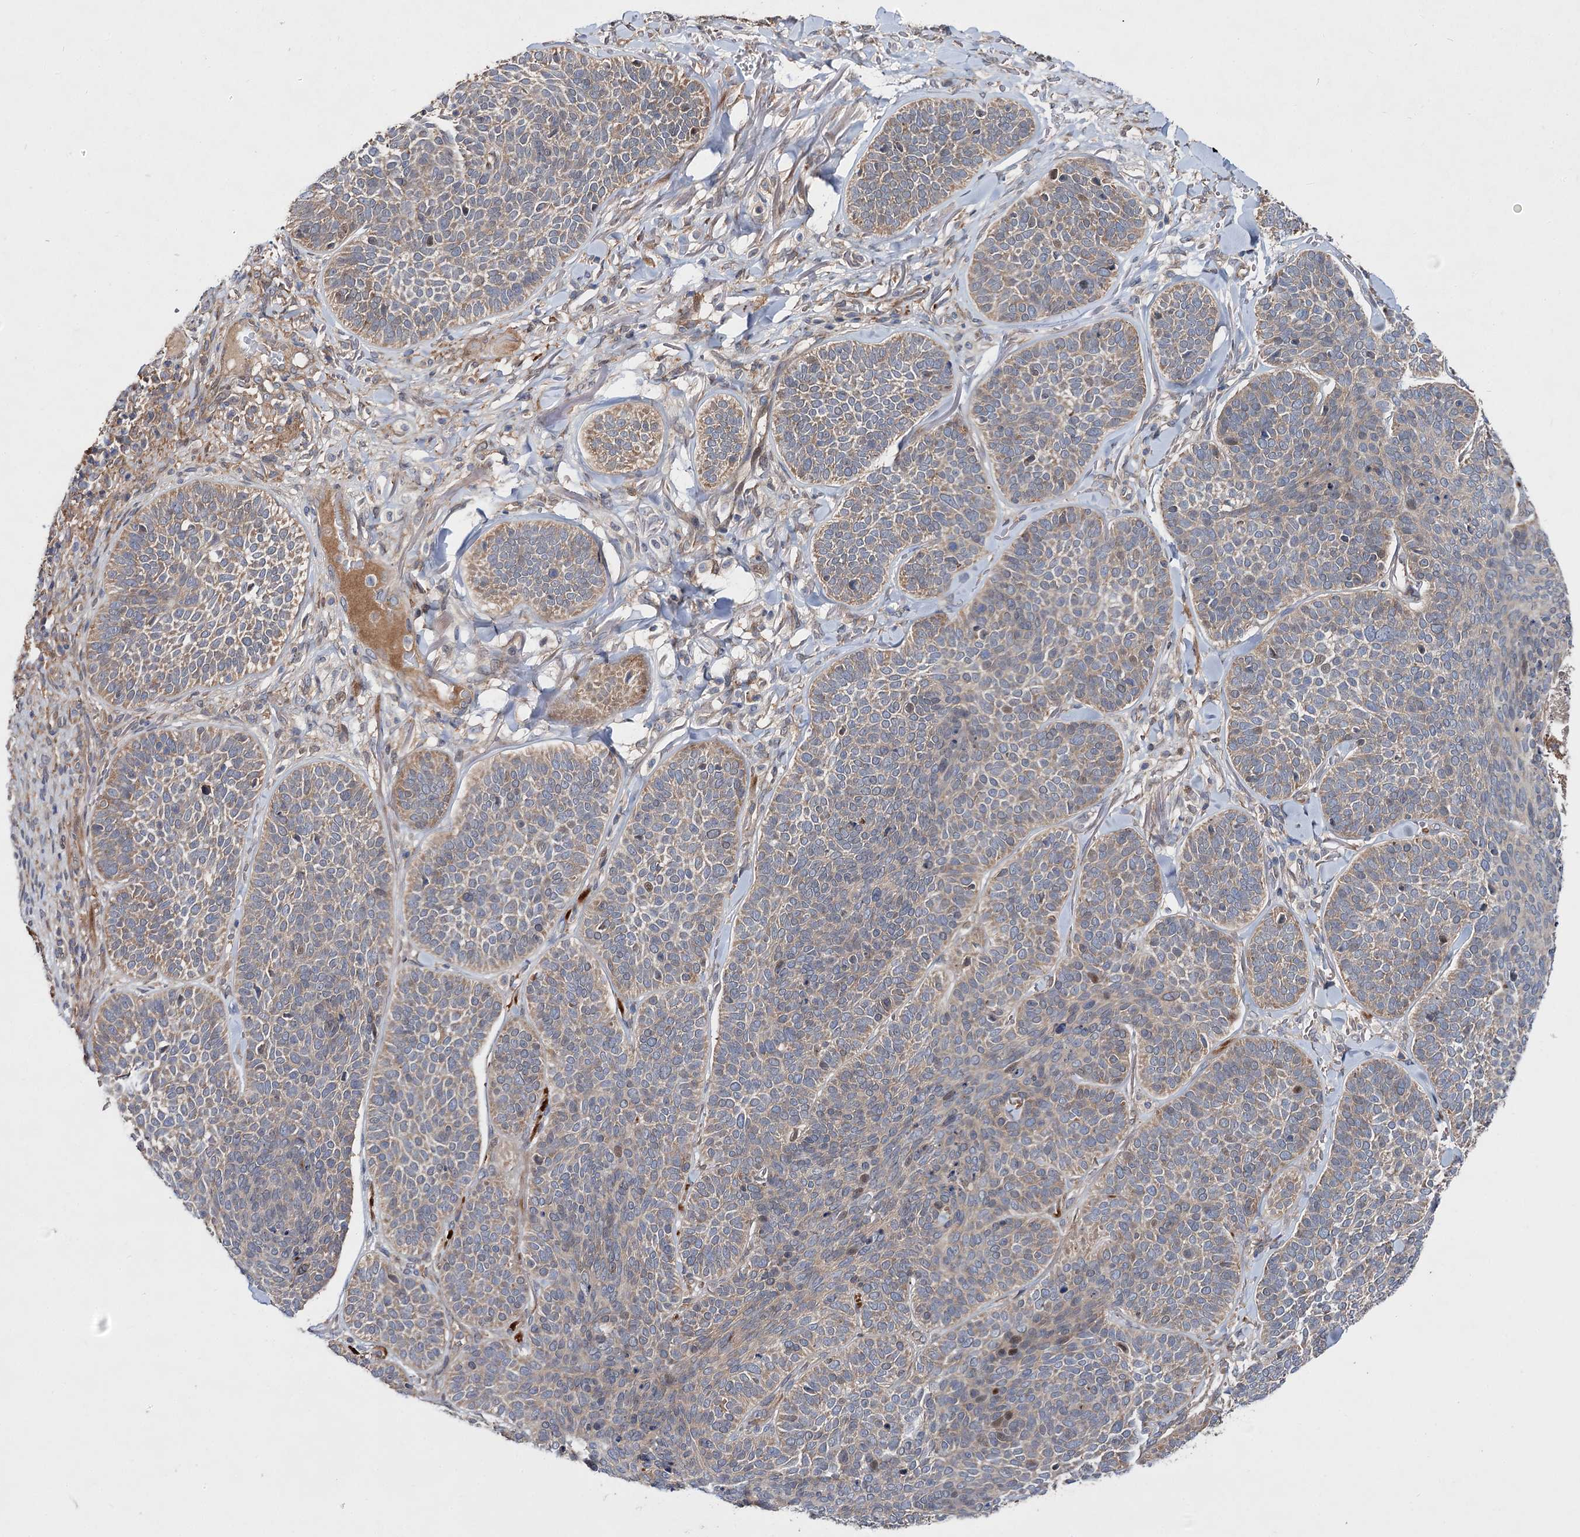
{"staining": {"intensity": "weak", "quantity": ">75%", "location": "cytoplasmic/membranous"}, "tissue": "skin cancer", "cell_type": "Tumor cells", "image_type": "cancer", "snomed": [{"axis": "morphology", "description": "Basal cell carcinoma"}, {"axis": "topography", "description": "Skin"}], "caption": "Tumor cells reveal weak cytoplasmic/membranous expression in about >75% of cells in skin basal cell carcinoma. (DAB (3,3'-diaminobenzidine) IHC, brown staining for protein, blue staining for nuclei).", "gene": "NAA25", "patient": {"sex": "male", "age": 85}}